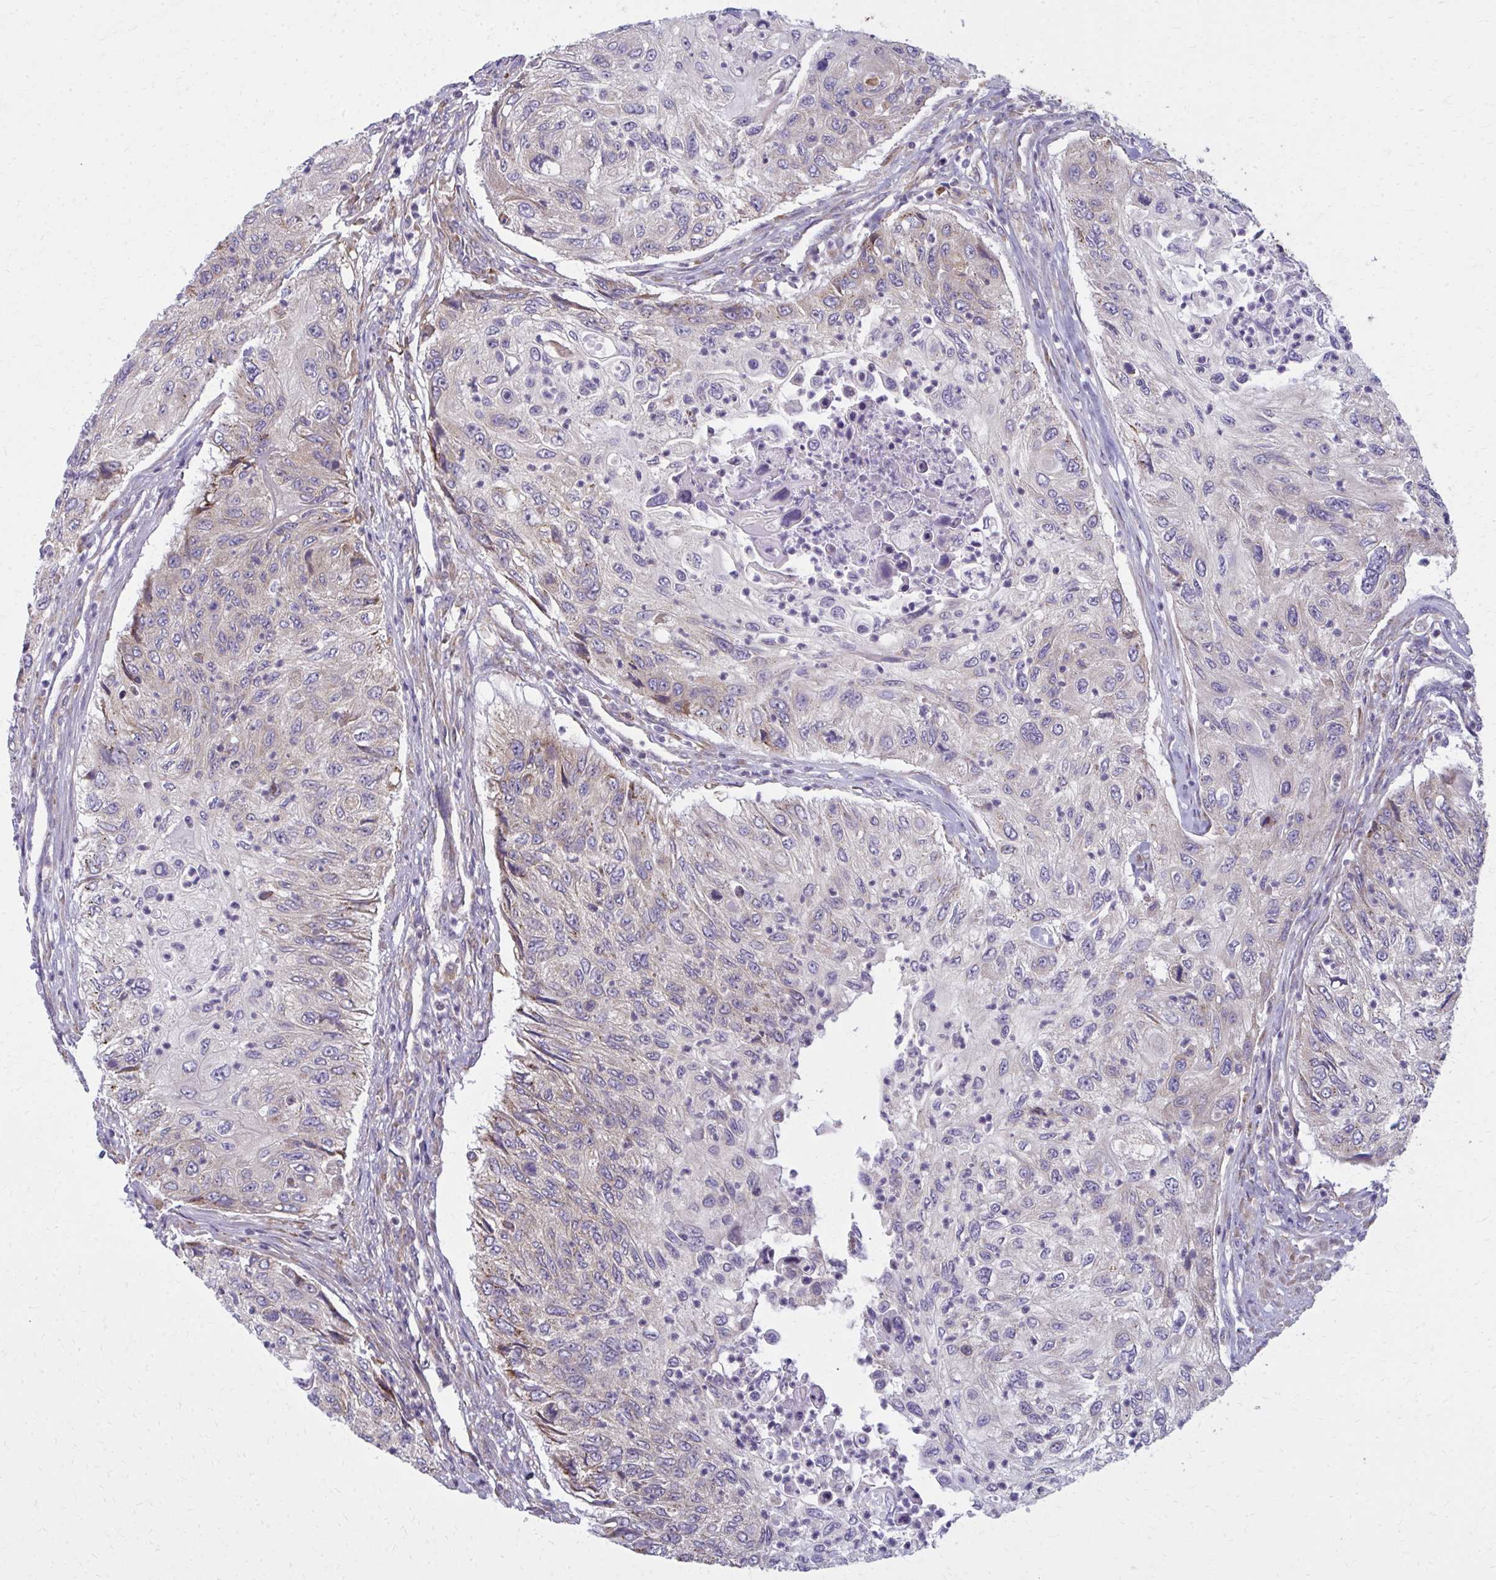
{"staining": {"intensity": "weak", "quantity": "<25%", "location": "cytoplasmic/membranous"}, "tissue": "urothelial cancer", "cell_type": "Tumor cells", "image_type": "cancer", "snomed": [{"axis": "morphology", "description": "Urothelial carcinoma, High grade"}, {"axis": "topography", "description": "Urinary bladder"}], "caption": "Micrograph shows no significant protein positivity in tumor cells of urothelial cancer.", "gene": "CEMP1", "patient": {"sex": "female", "age": 60}}